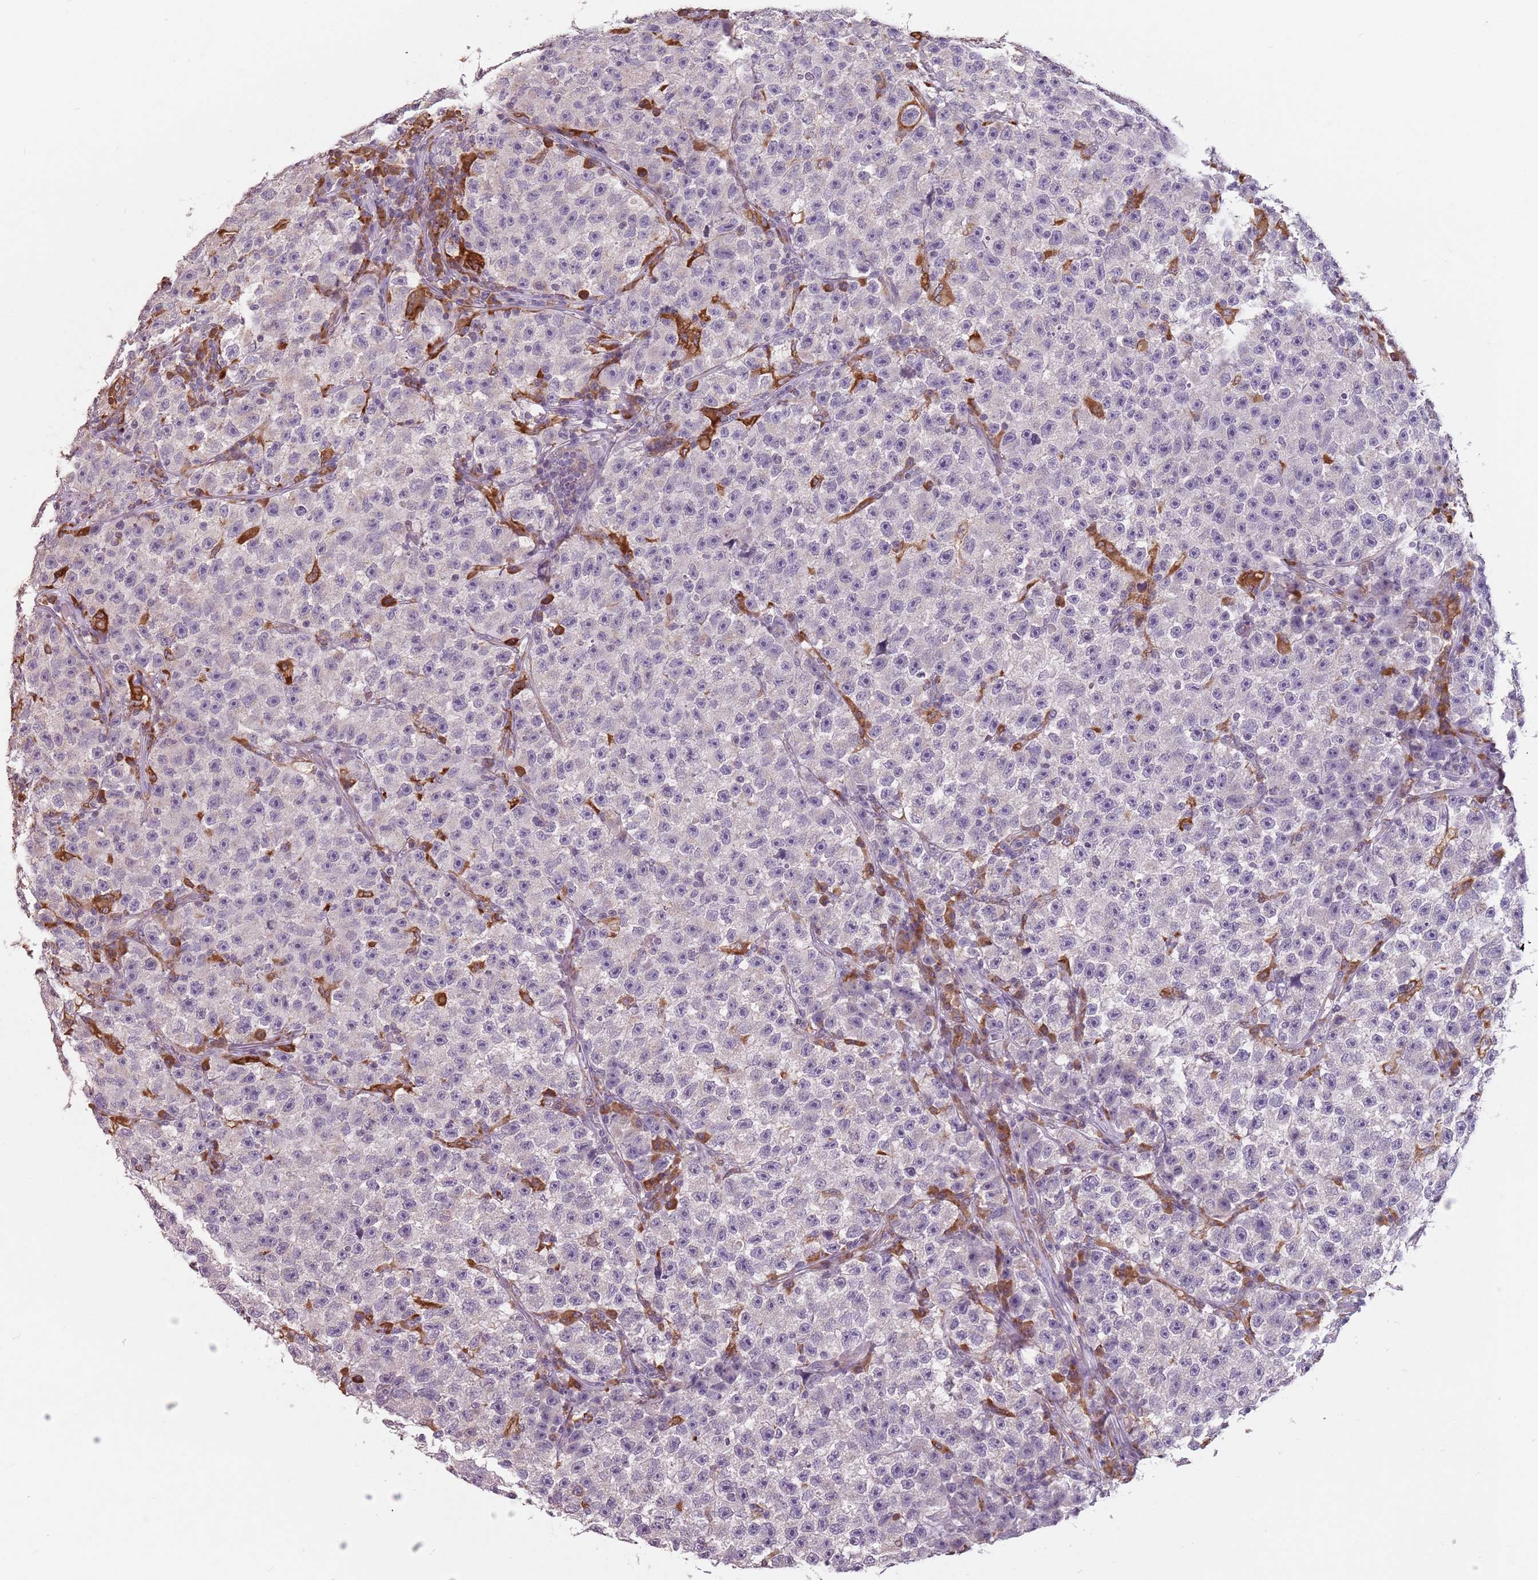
{"staining": {"intensity": "negative", "quantity": "none", "location": "none"}, "tissue": "testis cancer", "cell_type": "Tumor cells", "image_type": "cancer", "snomed": [{"axis": "morphology", "description": "Seminoma, NOS"}, {"axis": "topography", "description": "Testis"}], "caption": "This is an IHC photomicrograph of testis cancer (seminoma). There is no staining in tumor cells.", "gene": "RPS9", "patient": {"sex": "male", "age": 22}}